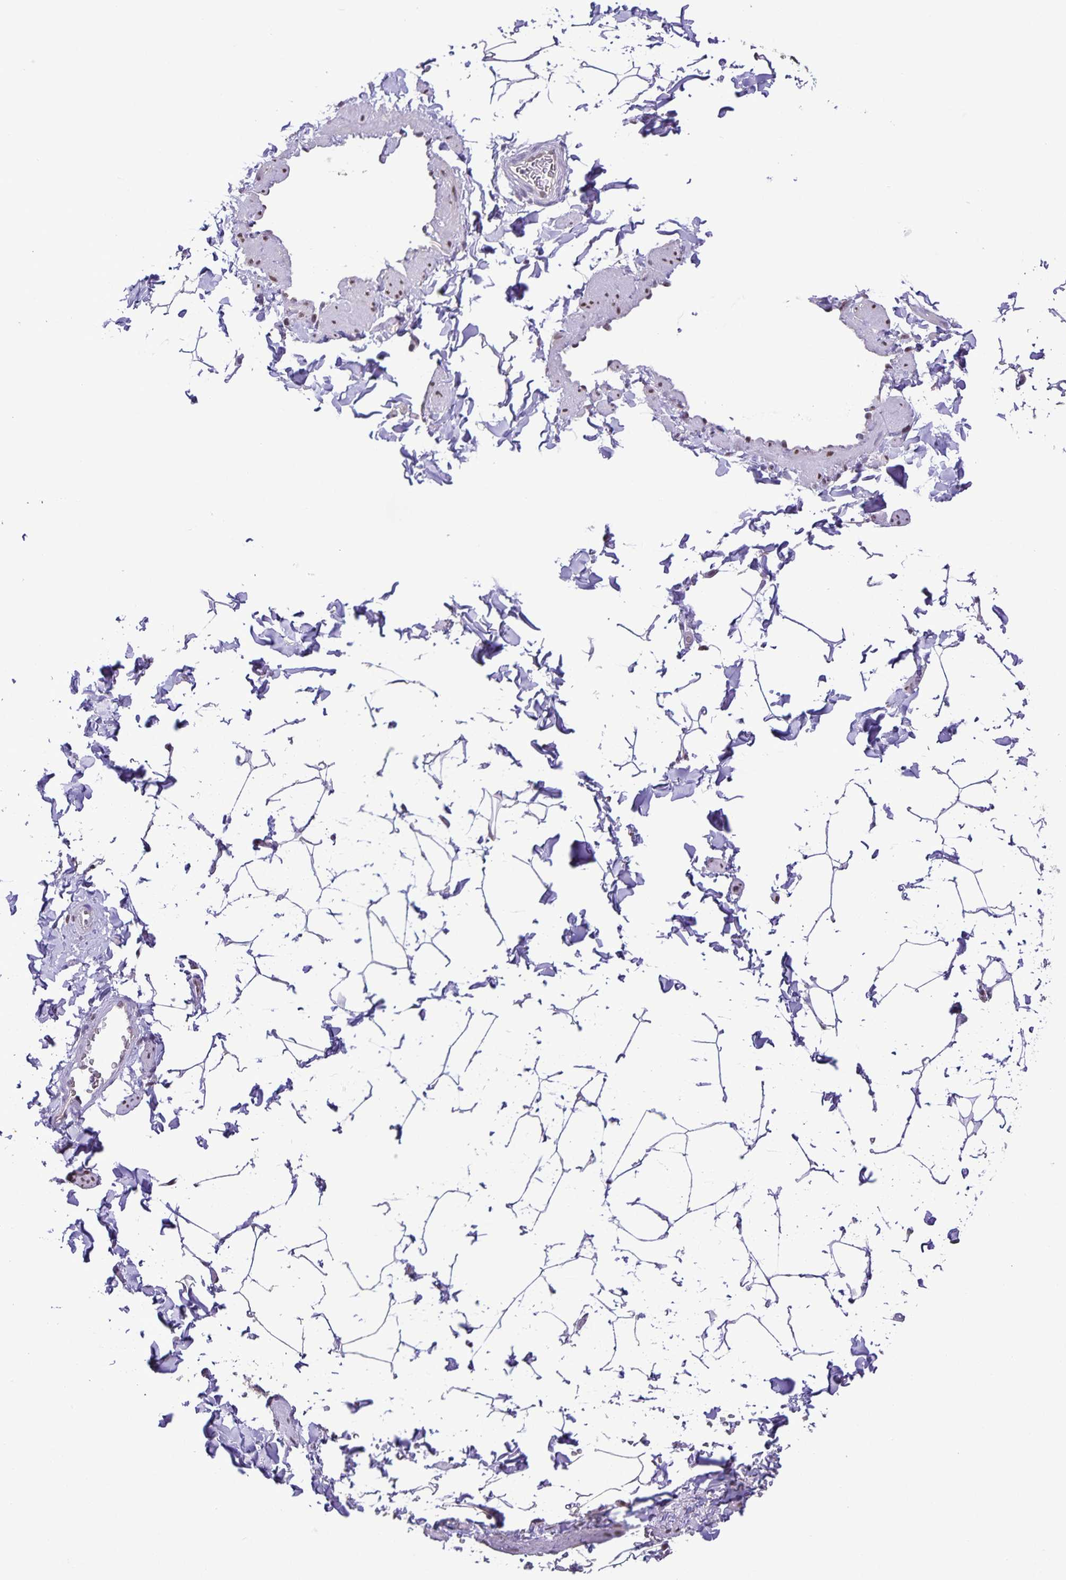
{"staining": {"intensity": "negative", "quantity": "none", "location": "none"}, "tissue": "adipose tissue", "cell_type": "Adipocytes", "image_type": "normal", "snomed": [{"axis": "morphology", "description": "Normal tissue, NOS"}, {"axis": "topography", "description": "Epididymis"}, {"axis": "topography", "description": "Peripheral nerve tissue"}], "caption": "The IHC image has no significant positivity in adipocytes of adipose tissue.", "gene": "ONECUT2", "patient": {"sex": "male", "age": 32}}